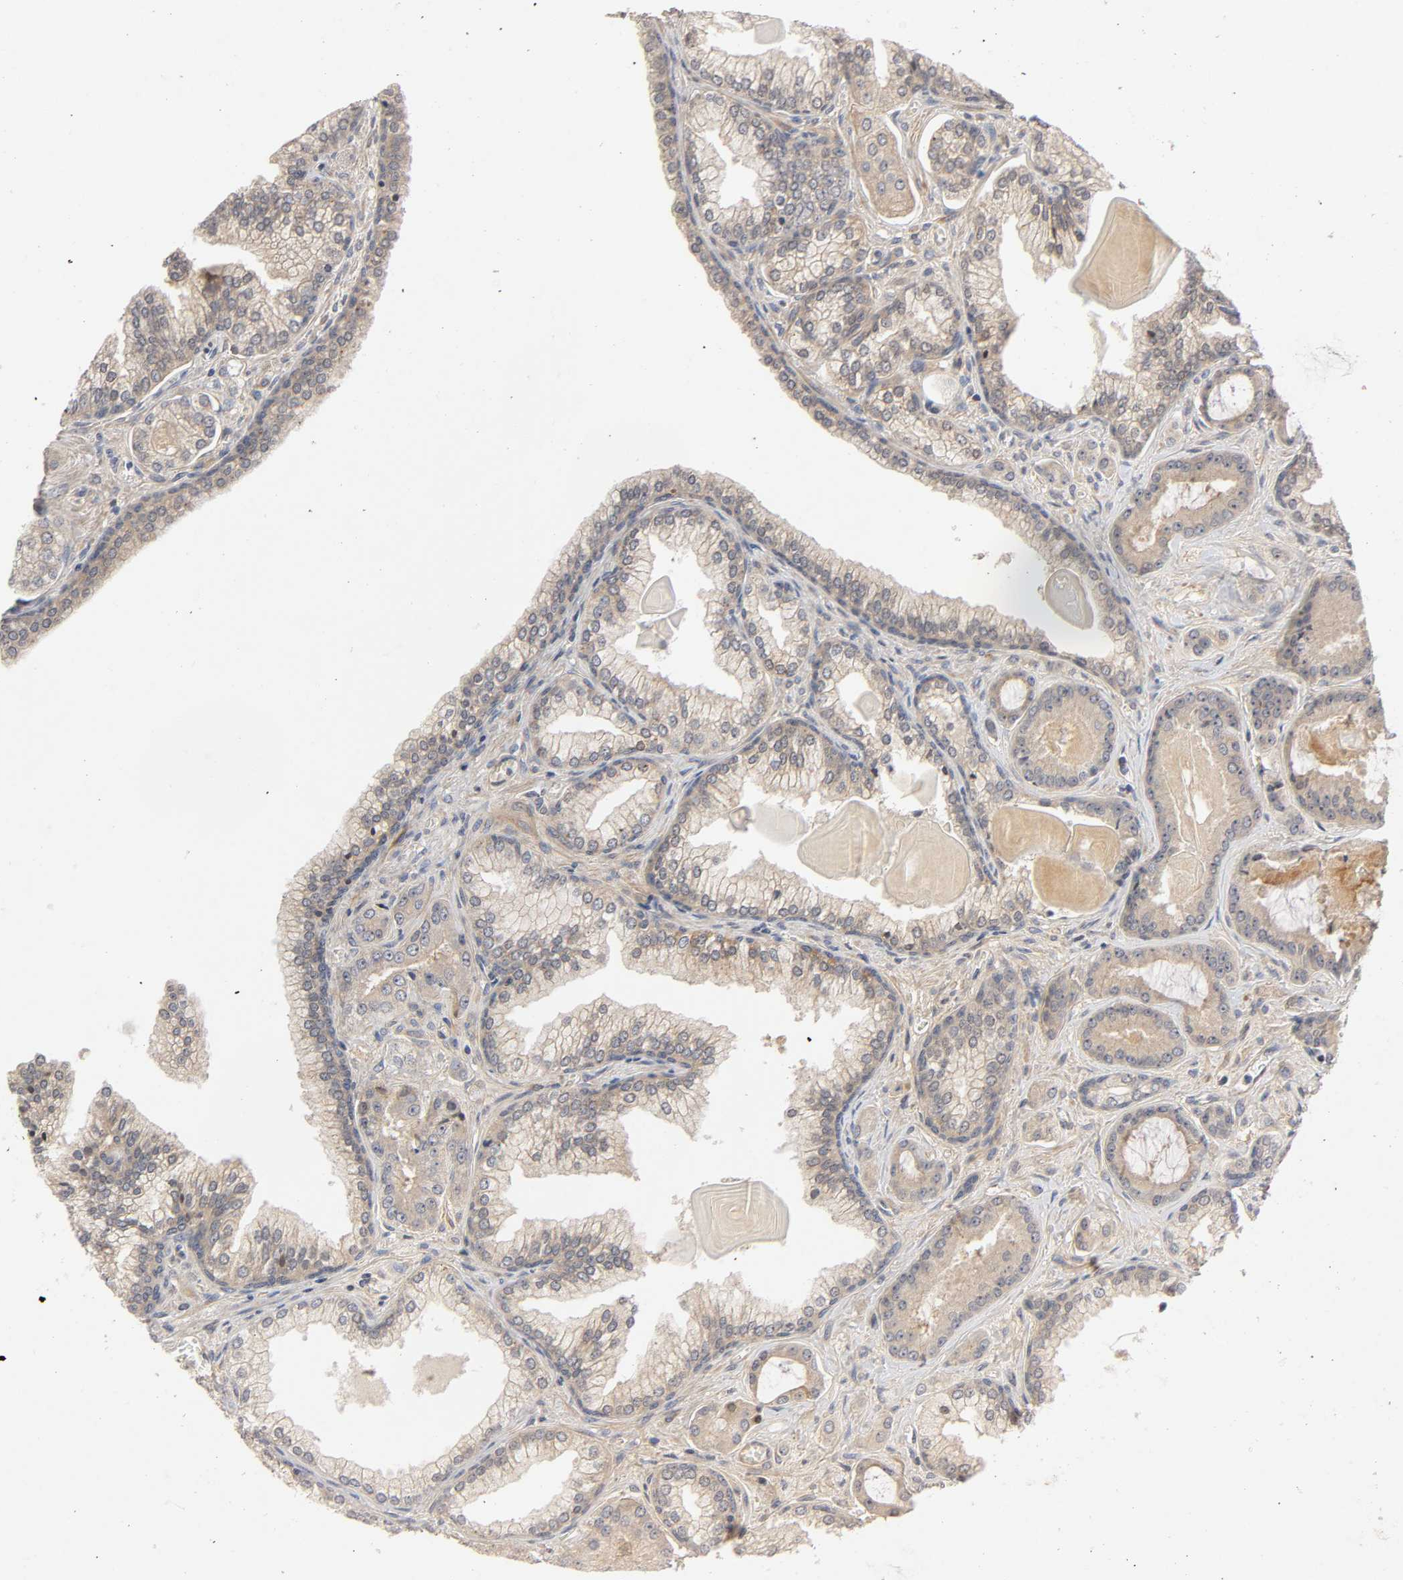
{"staining": {"intensity": "moderate", "quantity": ">75%", "location": "cytoplasmic/membranous"}, "tissue": "prostate cancer", "cell_type": "Tumor cells", "image_type": "cancer", "snomed": [{"axis": "morphology", "description": "Adenocarcinoma, Low grade"}, {"axis": "topography", "description": "Prostate"}], "caption": "High-magnification brightfield microscopy of low-grade adenocarcinoma (prostate) stained with DAB (brown) and counterstained with hematoxylin (blue). tumor cells exhibit moderate cytoplasmic/membranous positivity is appreciated in about>75% of cells. (IHC, brightfield microscopy, high magnification).", "gene": "CPB2", "patient": {"sex": "male", "age": 59}}